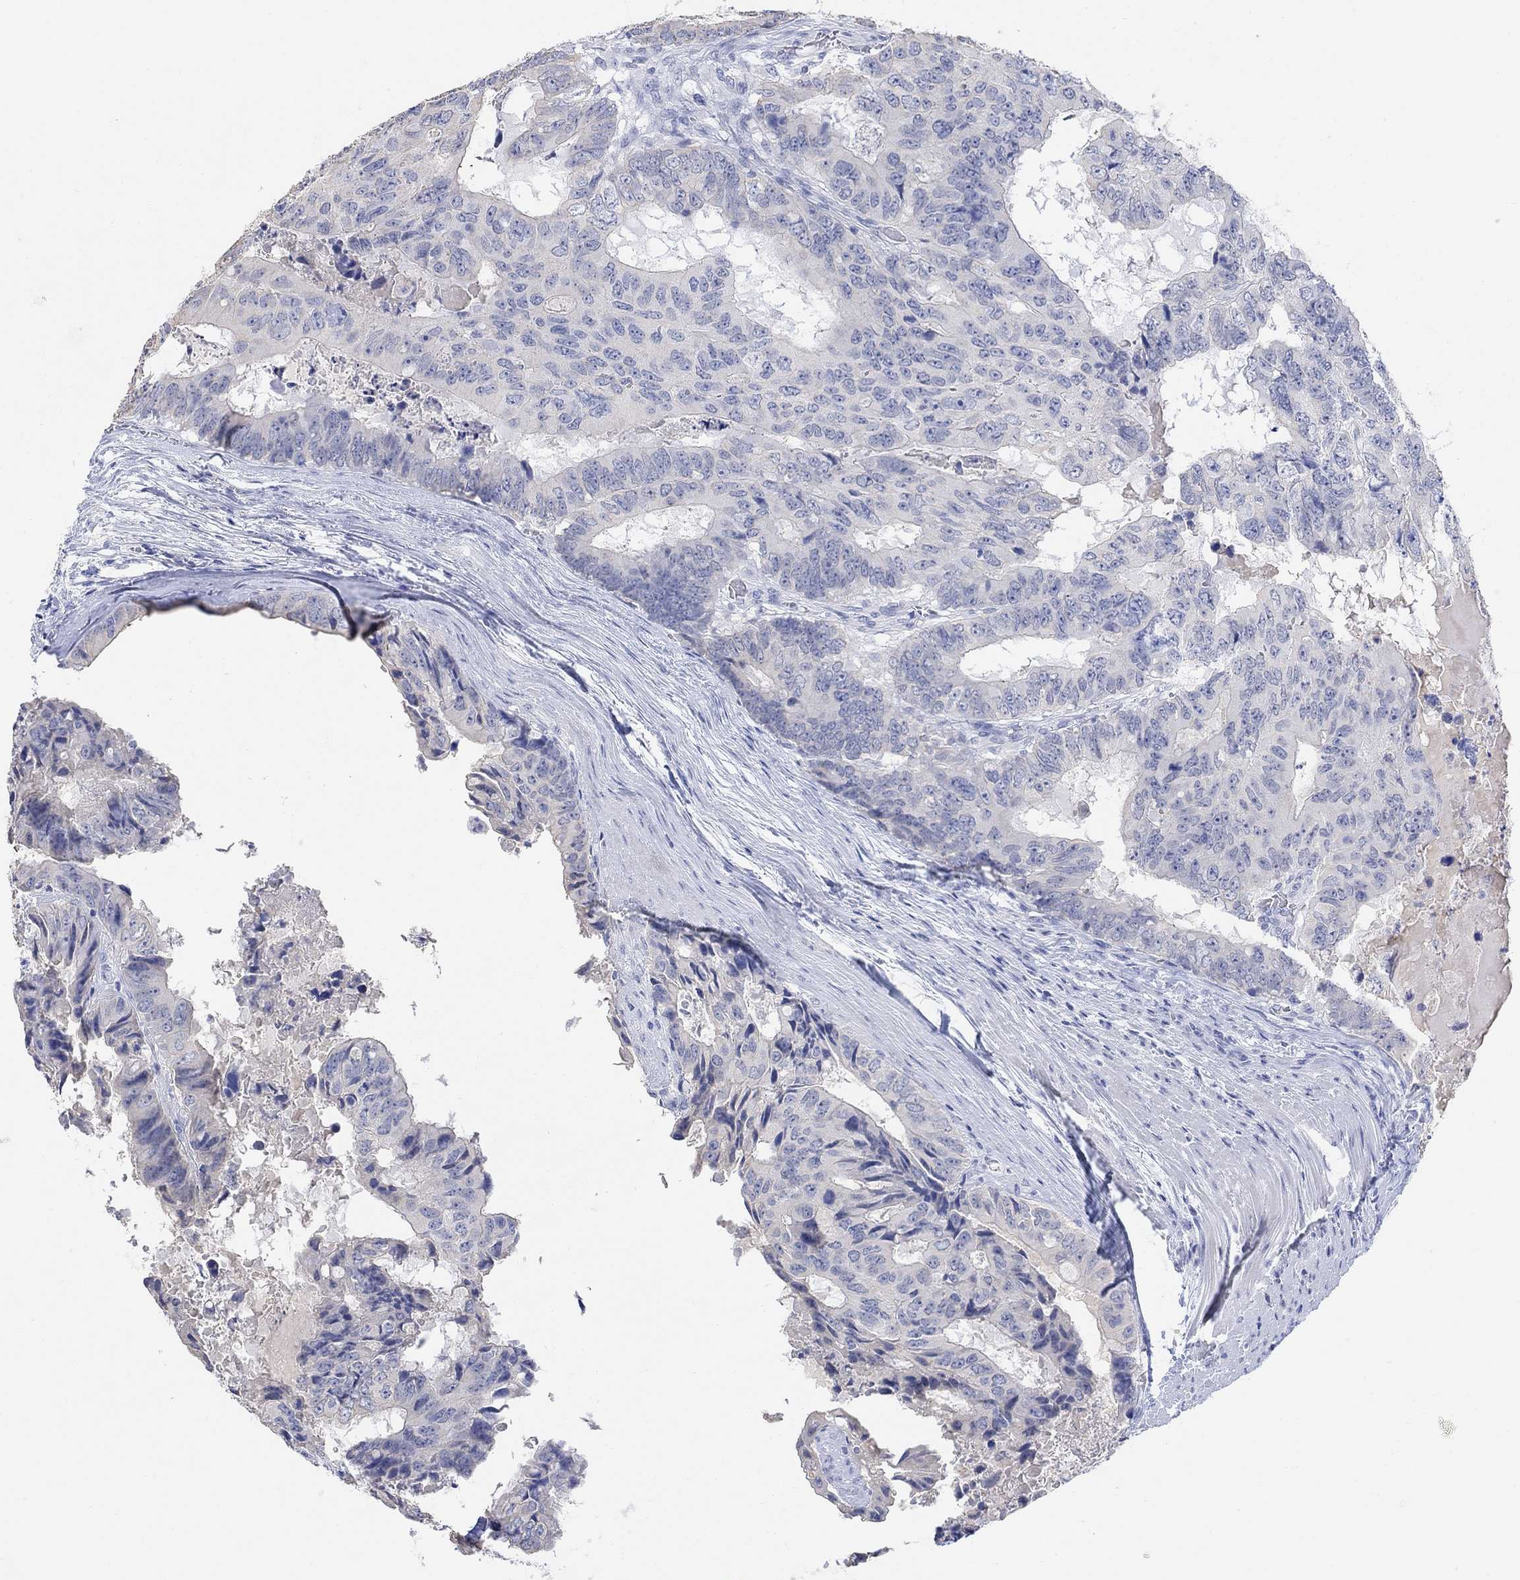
{"staining": {"intensity": "negative", "quantity": "none", "location": "none"}, "tissue": "colorectal cancer", "cell_type": "Tumor cells", "image_type": "cancer", "snomed": [{"axis": "morphology", "description": "Adenocarcinoma, NOS"}, {"axis": "topography", "description": "Colon"}], "caption": "Immunohistochemistry (IHC) histopathology image of neoplastic tissue: human adenocarcinoma (colorectal) stained with DAB displays no significant protein staining in tumor cells.", "gene": "TYR", "patient": {"sex": "male", "age": 79}}